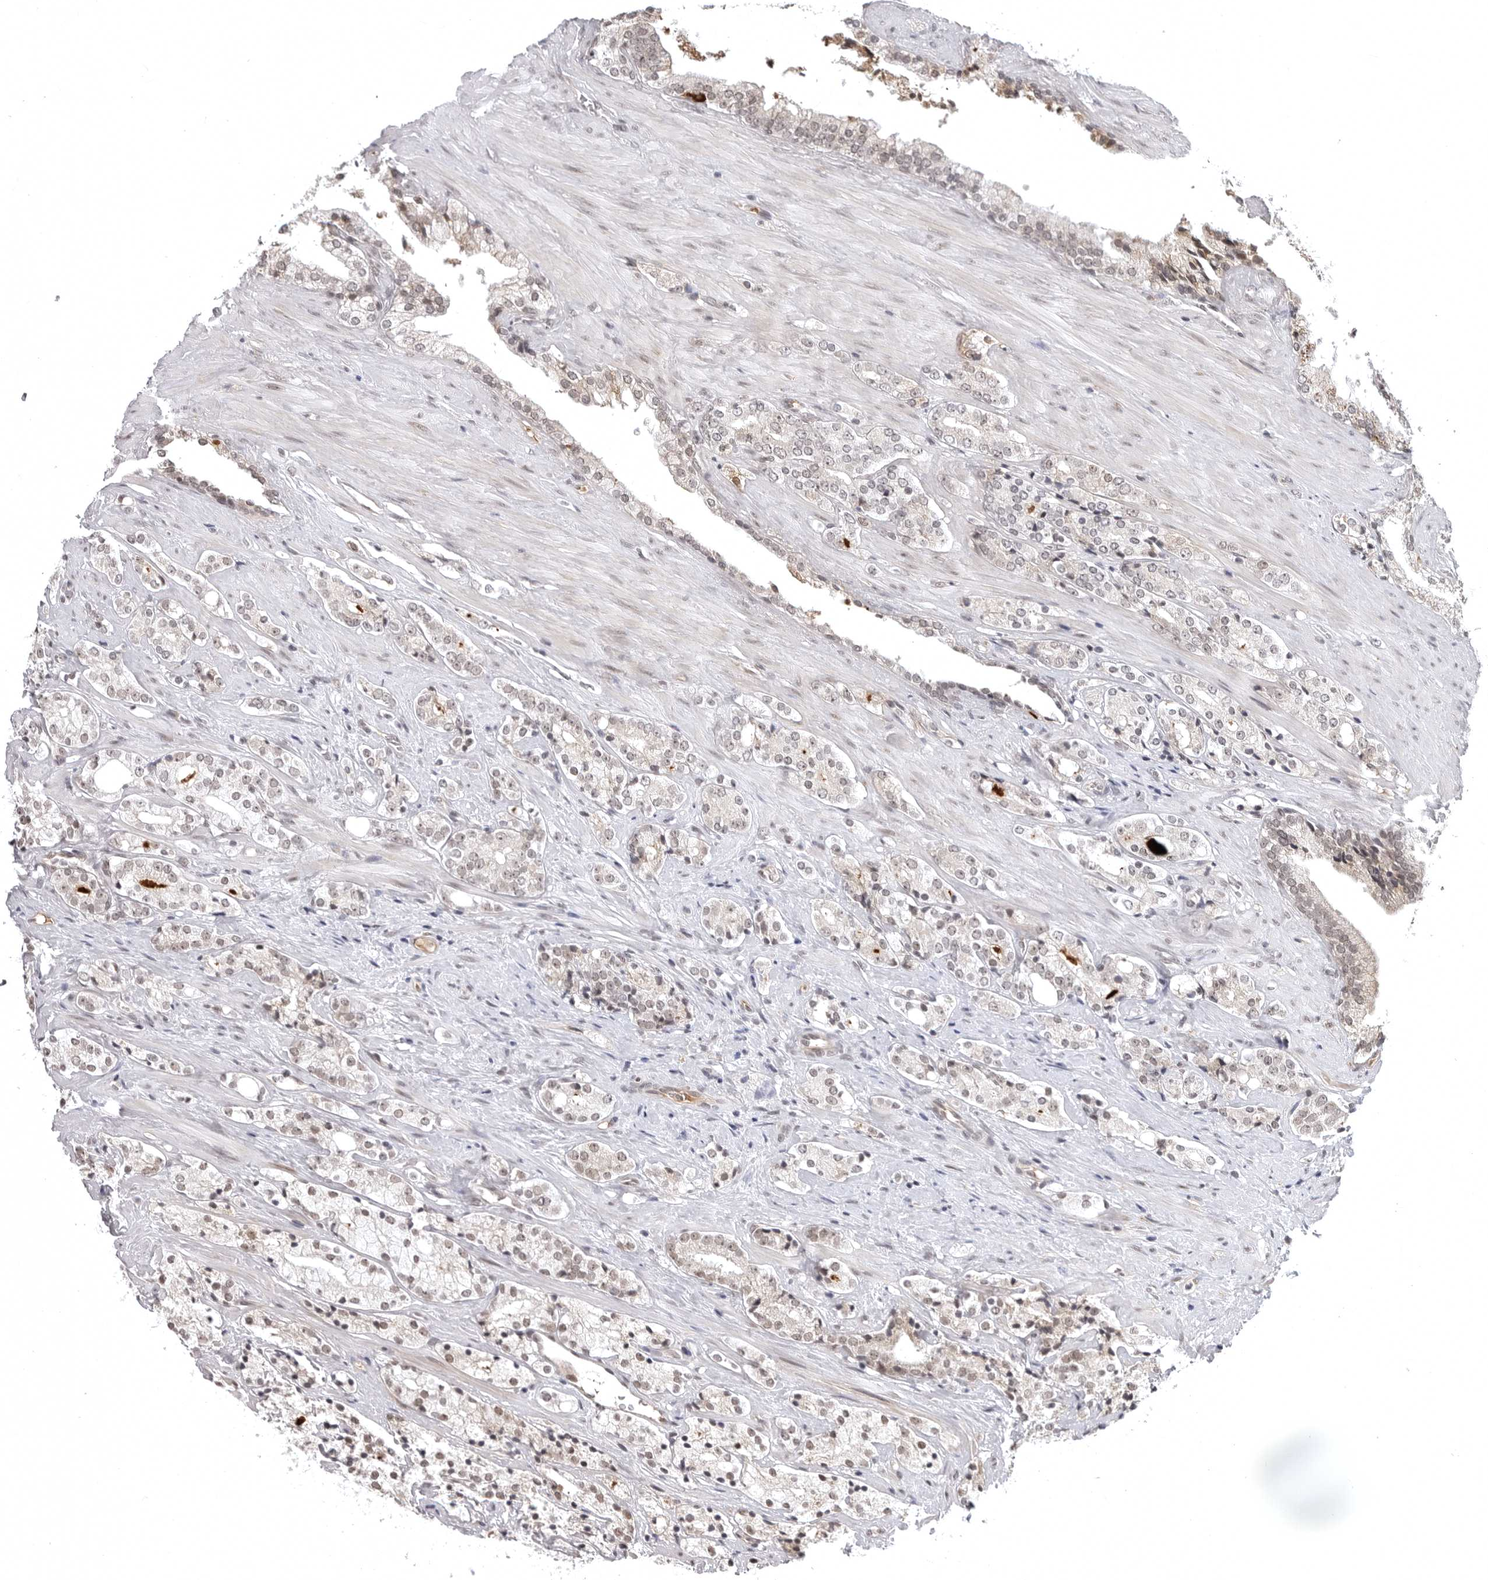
{"staining": {"intensity": "weak", "quantity": "25%-75%", "location": "nuclear"}, "tissue": "prostate cancer", "cell_type": "Tumor cells", "image_type": "cancer", "snomed": [{"axis": "morphology", "description": "Adenocarcinoma, High grade"}, {"axis": "topography", "description": "Prostate"}], "caption": "Prostate cancer stained with a protein marker exhibits weak staining in tumor cells.", "gene": "PHF3", "patient": {"sex": "male", "age": 71}}